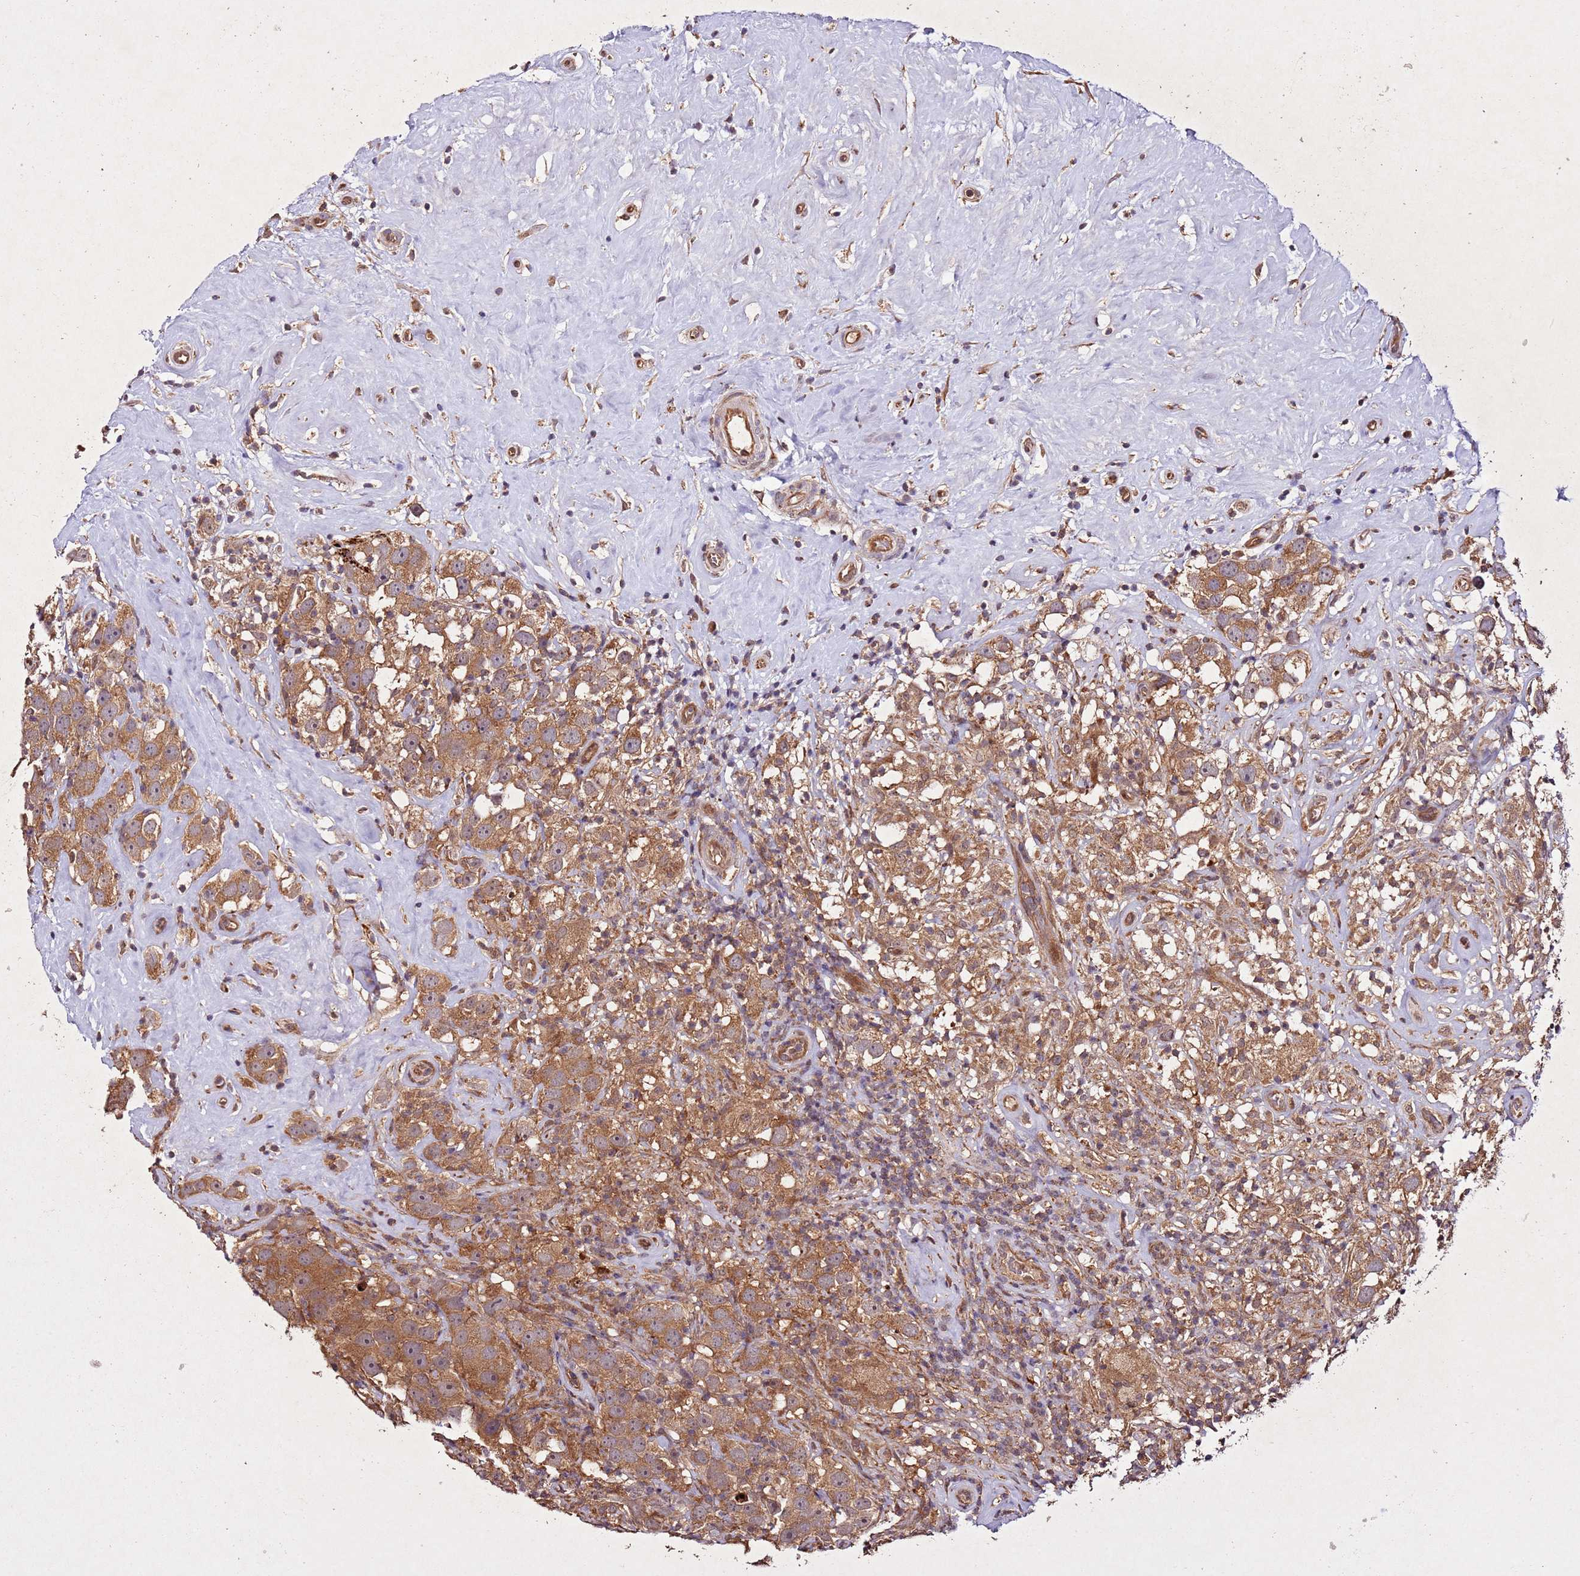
{"staining": {"intensity": "moderate", "quantity": ">75%", "location": "cytoplasmic/membranous"}, "tissue": "testis cancer", "cell_type": "Tumor cells", "image_type": "cancer", "snomed": [{"axis": "morphology", "description": "Seminoma, NOS"}, {"axis": "topography", "description": "Testis"}], "caption": "Moderate cytoplasmic/membranous expression is identified in about >75% of tumor cells in testis cancer.", "gene": "PTMA", "patient": {"sex": "male", "age": 49}}